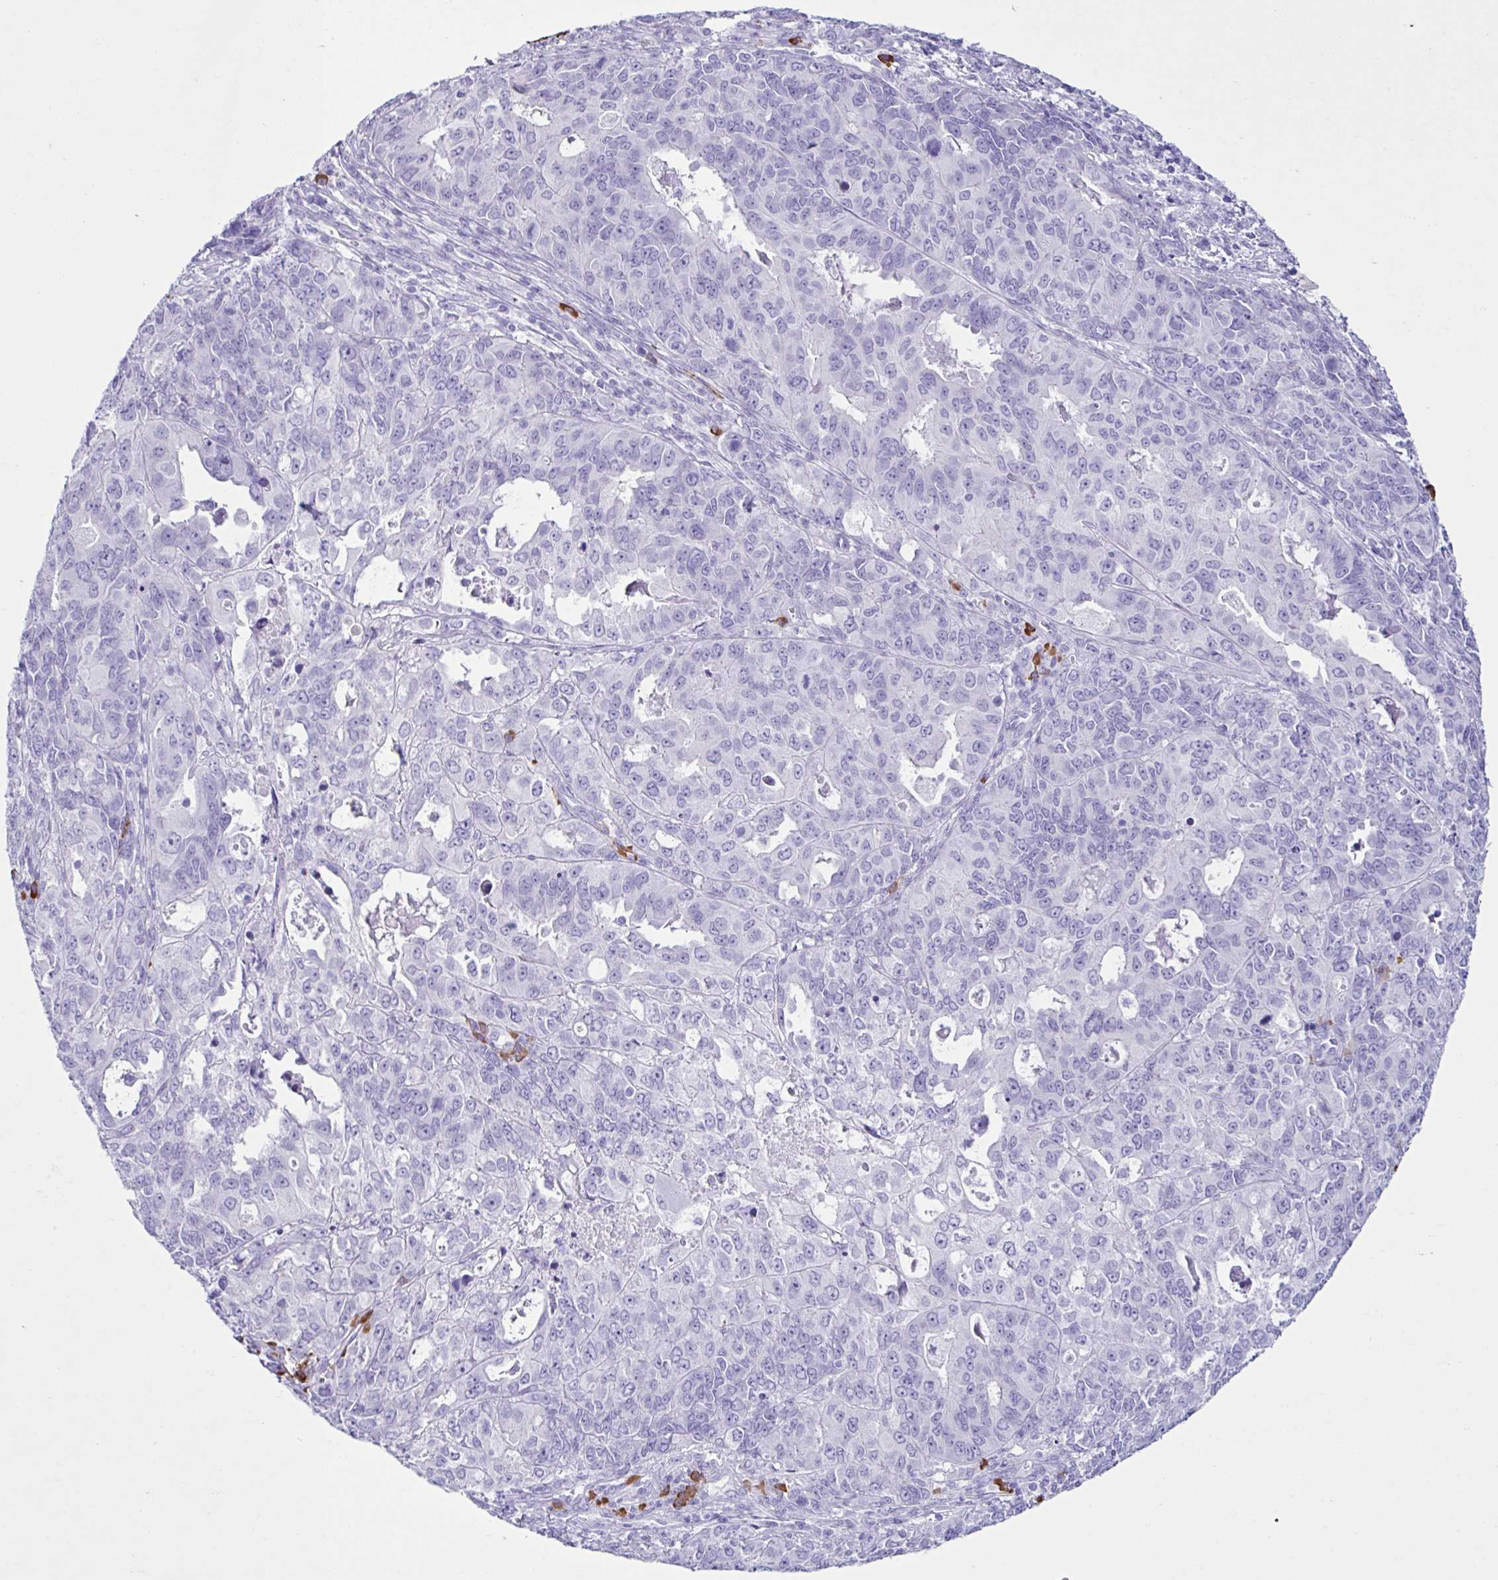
{"staining": {"intensity": "negative", "quantity": "none", "location": "none"}, "tissue": "endometrial cancer", "cell_type": "Tumor cells", "image_type": "cancer", "snomed": [{"axis": "morphology", "description": "Adenocarcinoma, NOS"}, {"axis": "topography", "description": "Uterus"}], "caption": "Tumor cells are negative for brown protein staining in endometrial adenocarcinoma. (DAB (3,3'-diaminobenzidine) IHC with hematoxylin counter stain).", "gene": "PIGF", "patient": {"sex": "female", "age": 79}}